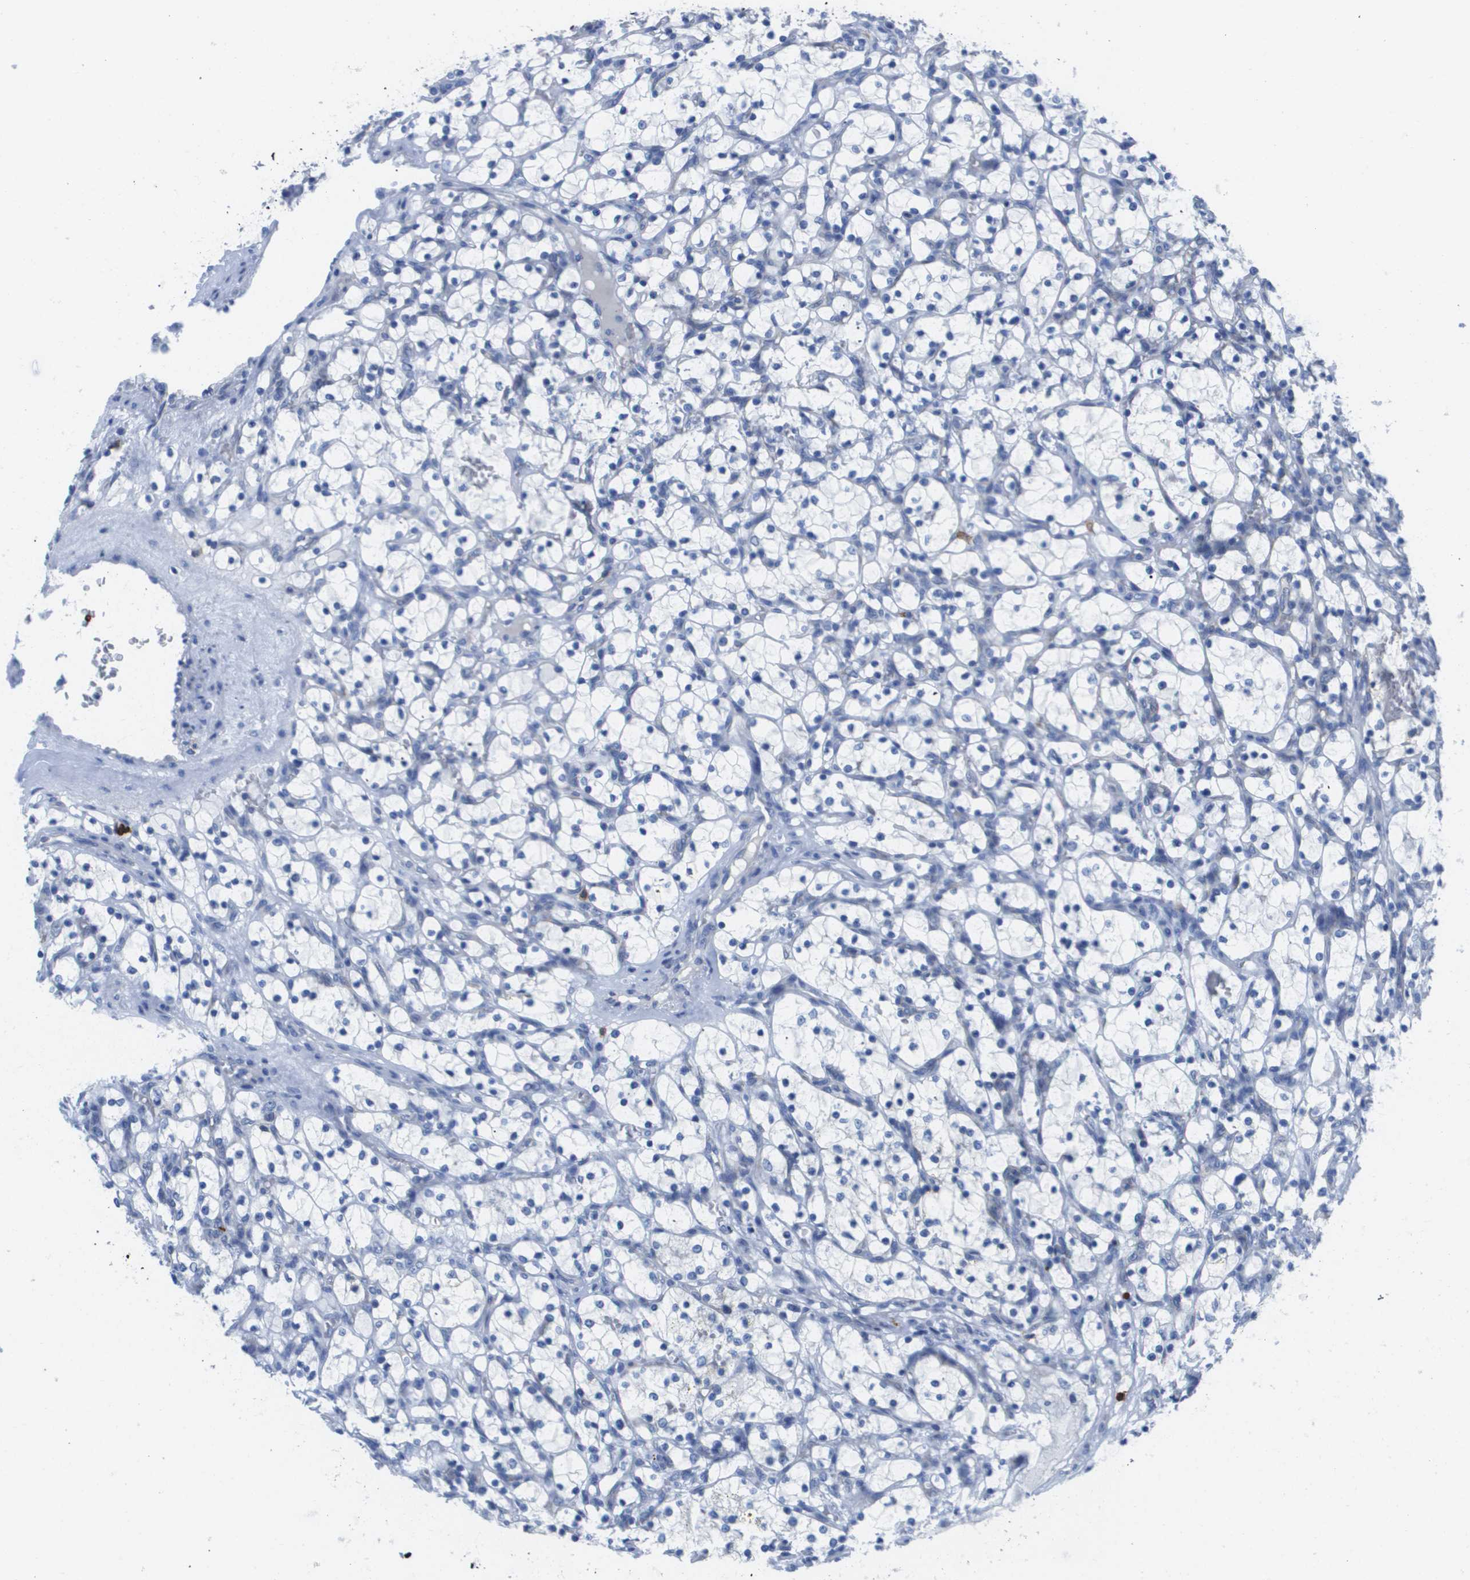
{"staining": {"intensity": "negative", "quantity": "none", "location": "none"}, "tissue": "renal cancer", "cell_type": "Tumor cells", "image_type": "cancer", "snomed": [{"axis": "morphology", "description": "Adenocarcinoma, NOS"}, {"axis": "topography", "description": "Kidney"}], "caption": "High magnification brightfield microscopy of renal adenocarcinoma stained with DAB (3,3'-diaminobenzidine) (brown) and counterstained with hematoxylin (blue): tumor cells show no significant staining.", "gene": "MS4A1", "patient": {"sex": "female", "age": 69}}